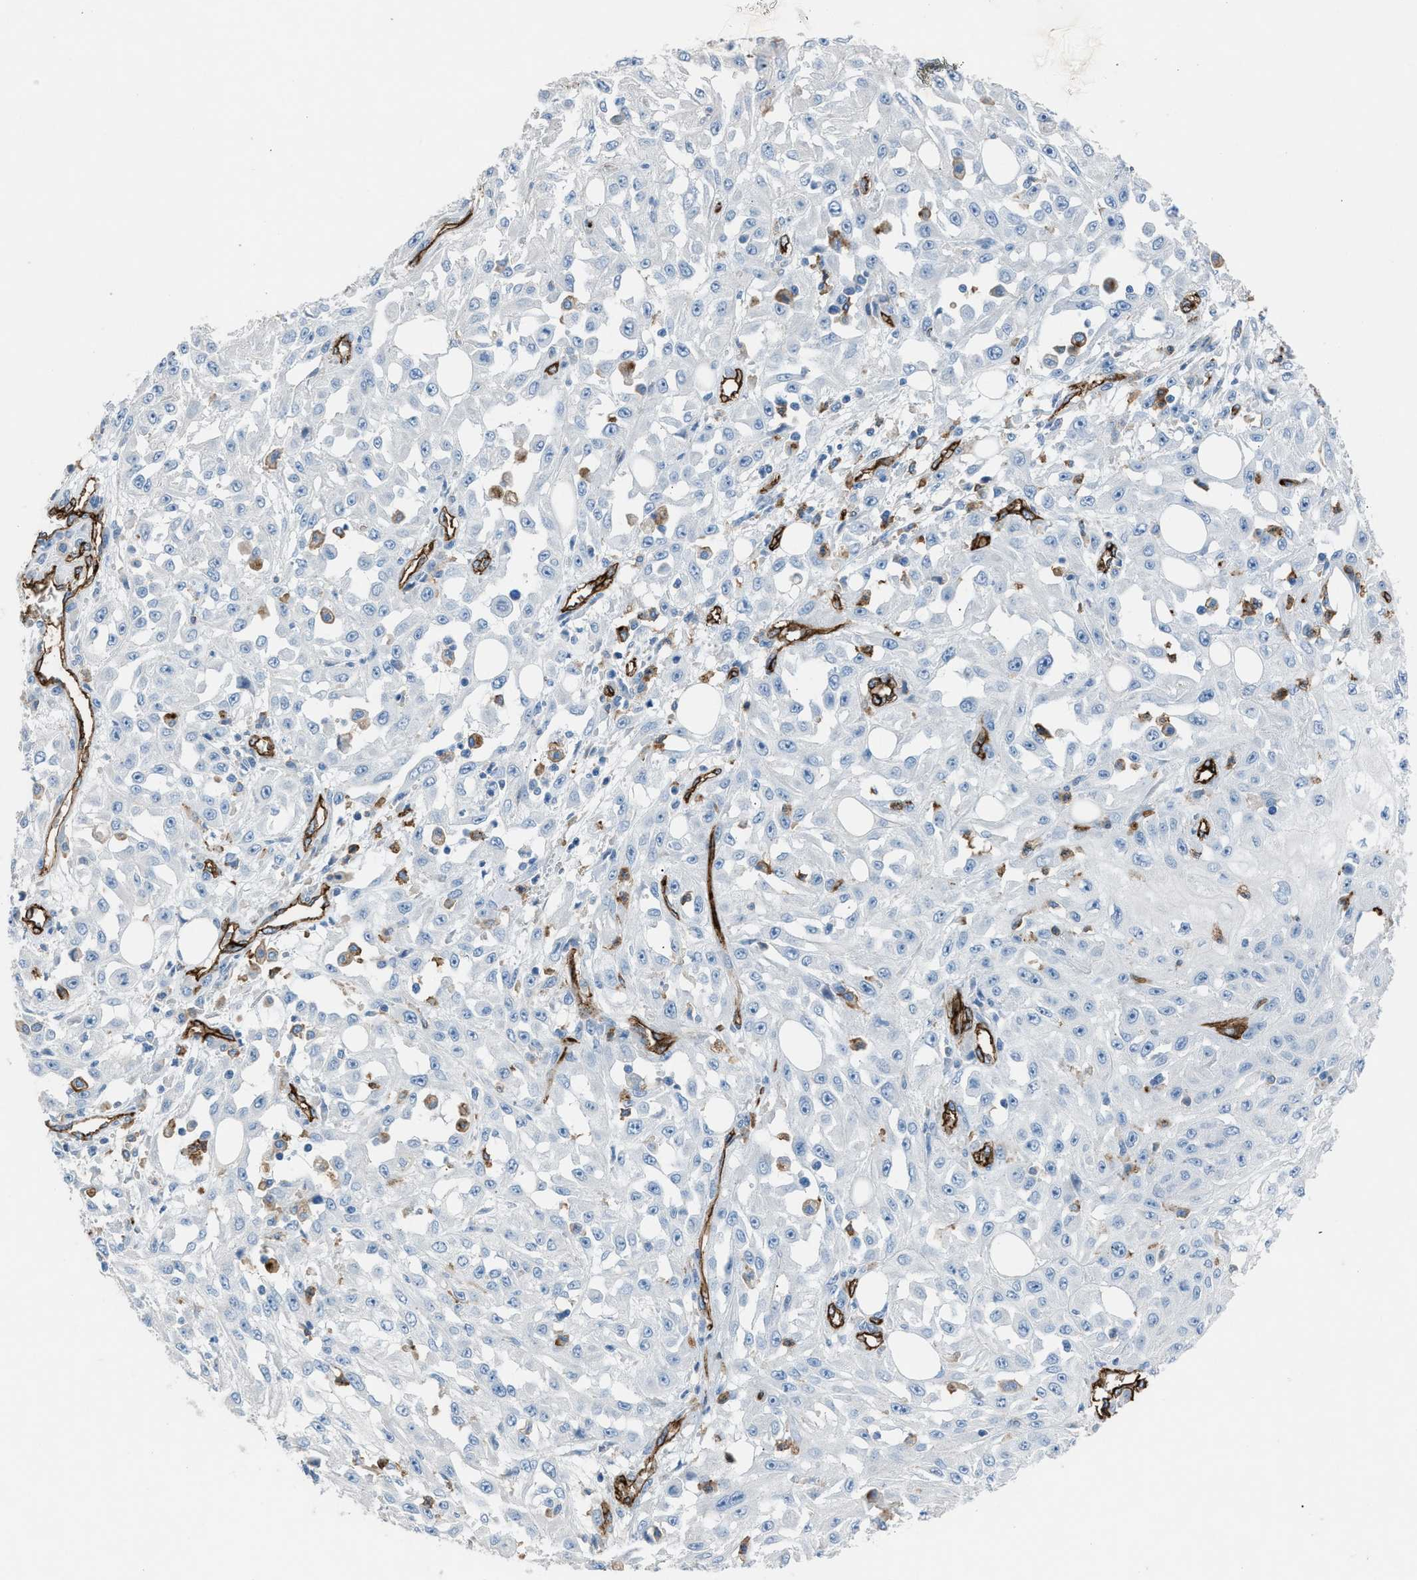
{"staining": {"intensity": "negative", "quantity": "none", "location": "none"}, "tissue": "skin cancer", "cell_type": "Tumor cells", "image_type": "cancer", "snomed": [{"axis": "morphology", "description": "Squamous cell carcinoma, NOS"}, {"axis": "morphology", "description": "Squamous cell carcinoma, metastatic, NOS"}, {"axis": "topography", "description": "Skin"}, {"axis": "topography", "description": "Lymph node"}], "caption": "Human skin cancer (squamous cell carcinoma) stained for a protein using IHC exhibits no staining in tumor cells.", "gene": "DYSF", "patient": {"sex": "male", "age": 75}}